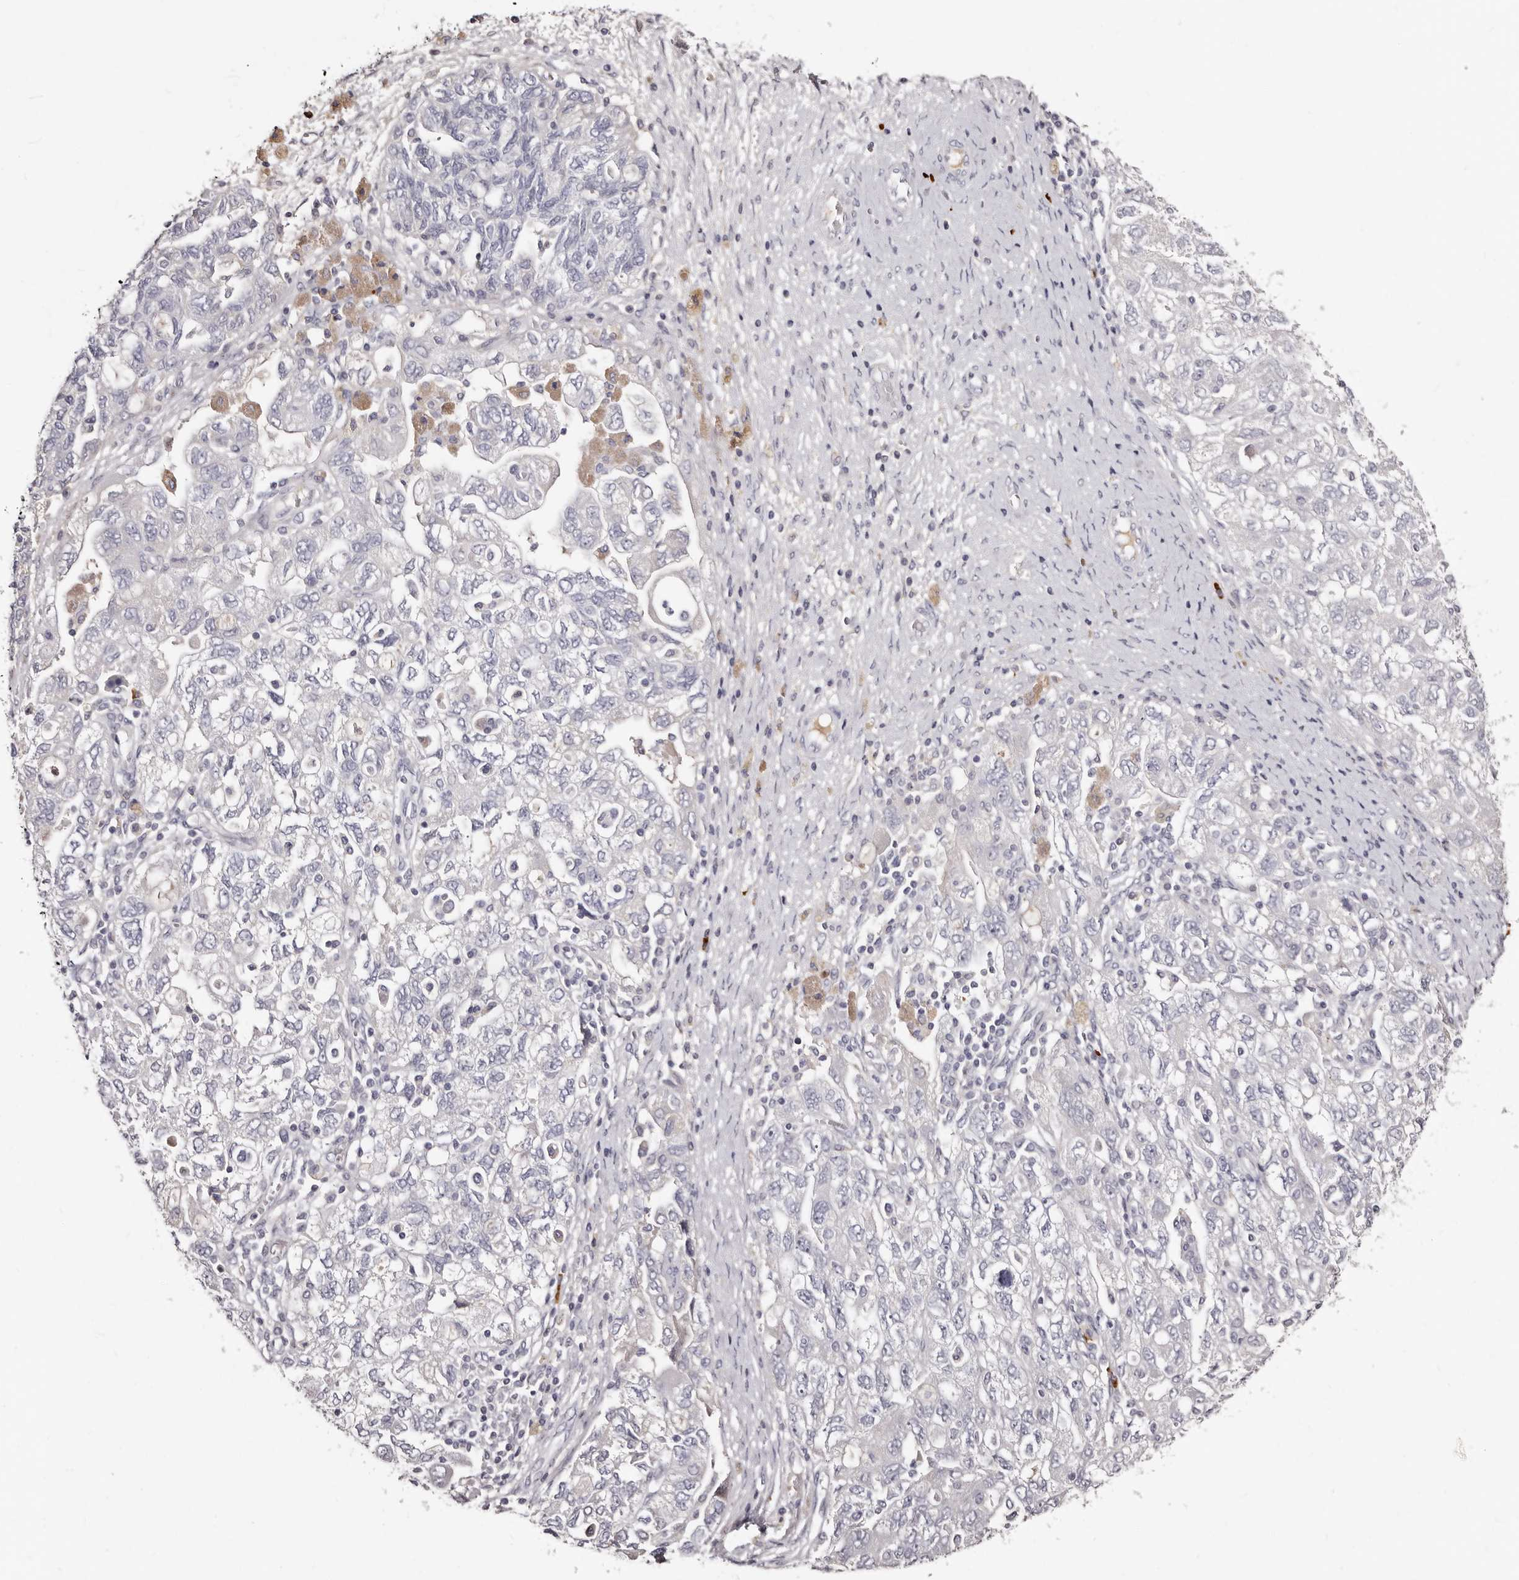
{"staining": {"intensity": "negative", "quantity": "none", "location": "none"}, "tissue": "ovarian cancer", "cell_type": "Tumor cells", "image_type": "cancer", "snomed": [{"axis": "morphology", "description": "Carcinoma, NOS"}, {"axis": "morphology", "description": "Cystadenocarcinoma, serous, NOS"}, {"axis": "topography", "description": "Ovary"}], "caption": "High magnification brightfield microscopy of ovarian carcinoma stained with DAB (3,3'-diaminobenzidine) (brown) and counterstained with hematoxylin (blue): tumor cells show no significant positivity.", "gene": "TBC1D22B", "patient": {"sex": "female", "age": 69}}